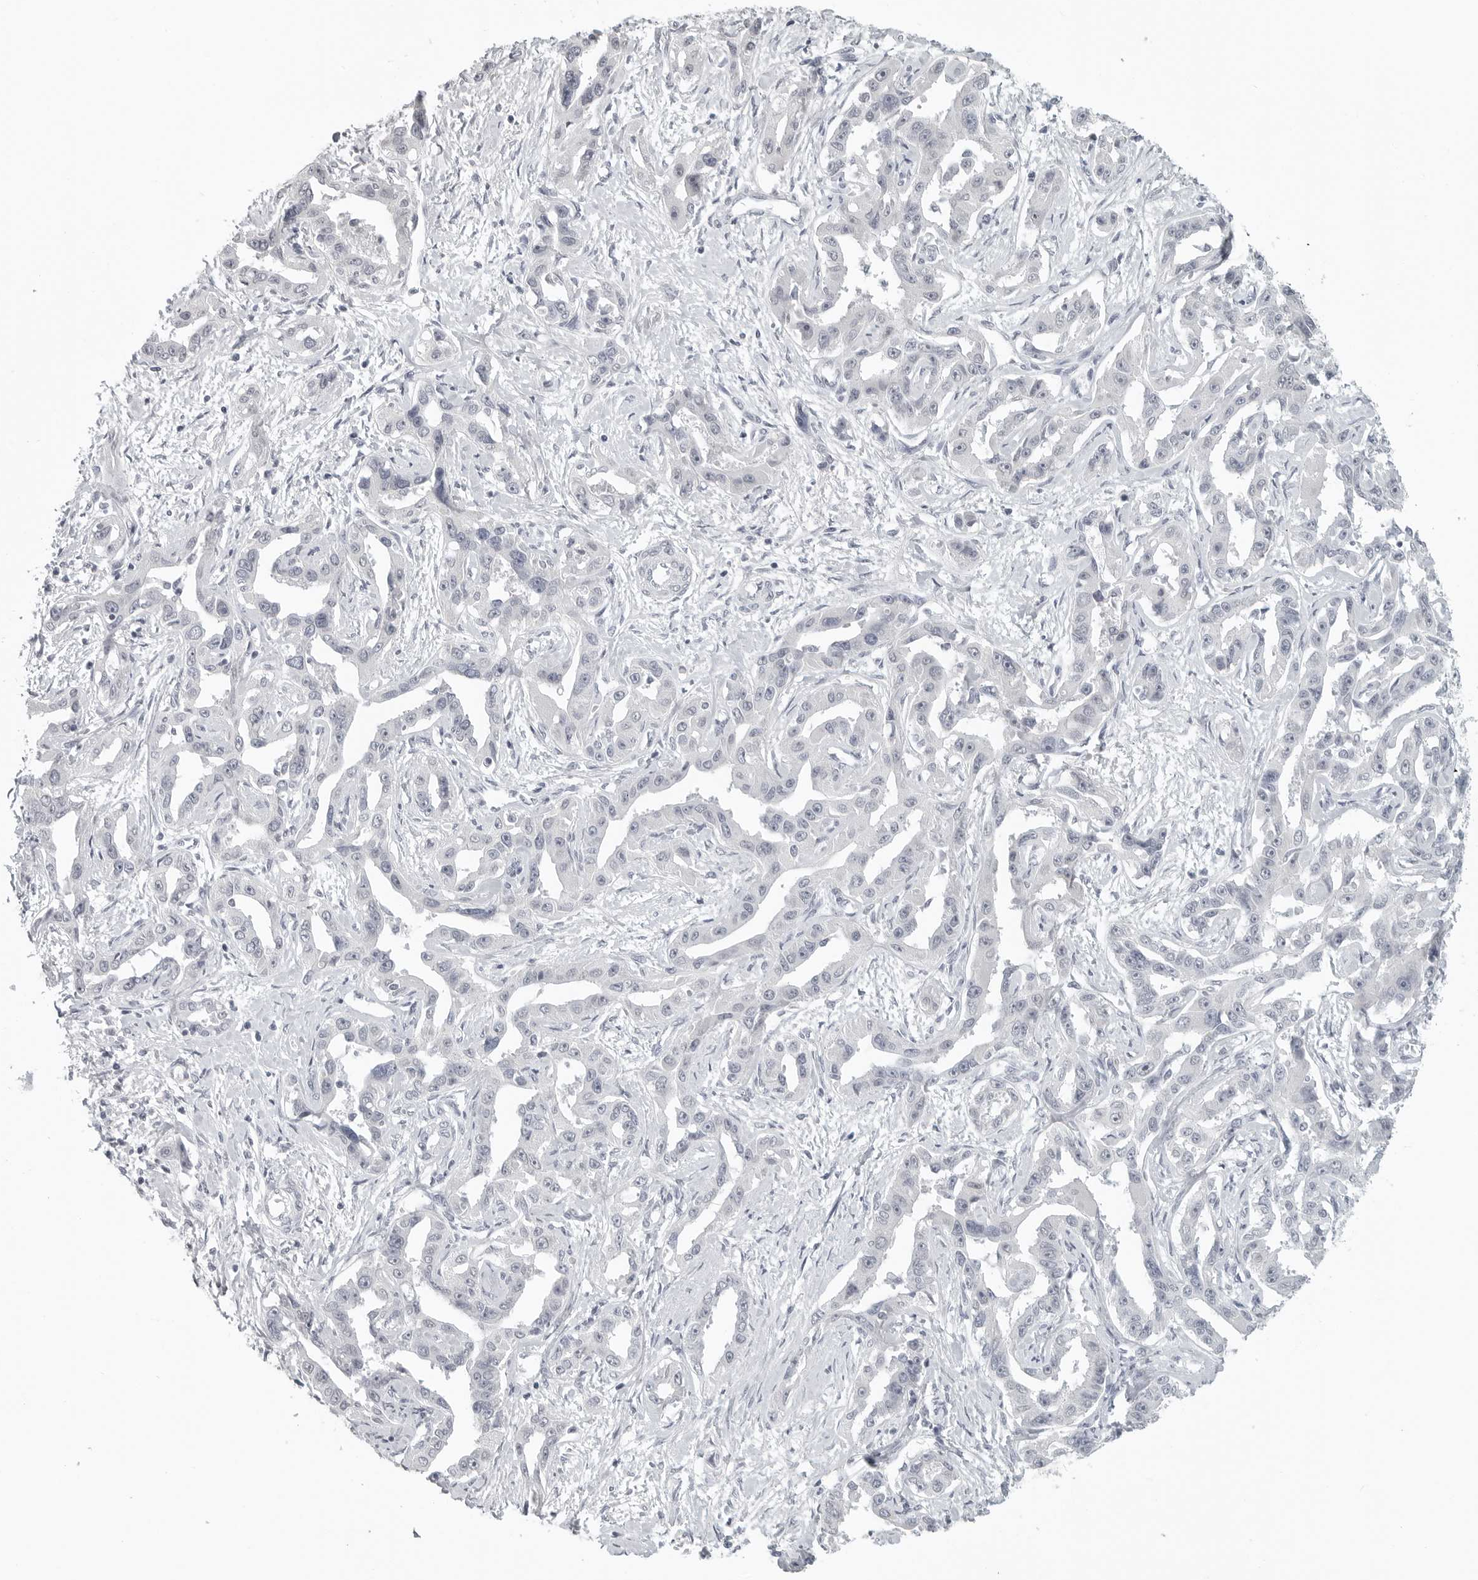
{"staining": {"intensity": "negative", "quantity": "none", "location": "none"}, "tissue": "liver cancer", "cell_type": "Tumor cells", "image_type": "cancer", "snomed": [{"axis": "morphology", "description": "Cholangiocarcinoma"}, {"axis": "topography", "description": "Liver"}], "caption": "Human liver cholangiocarcinoma stained for a protein using immunohistochemistry (IHC) demonstrates no staining in tumor cells.", "gene": "BPIFA1", "patient": {"sex": "male", "age": 59}}